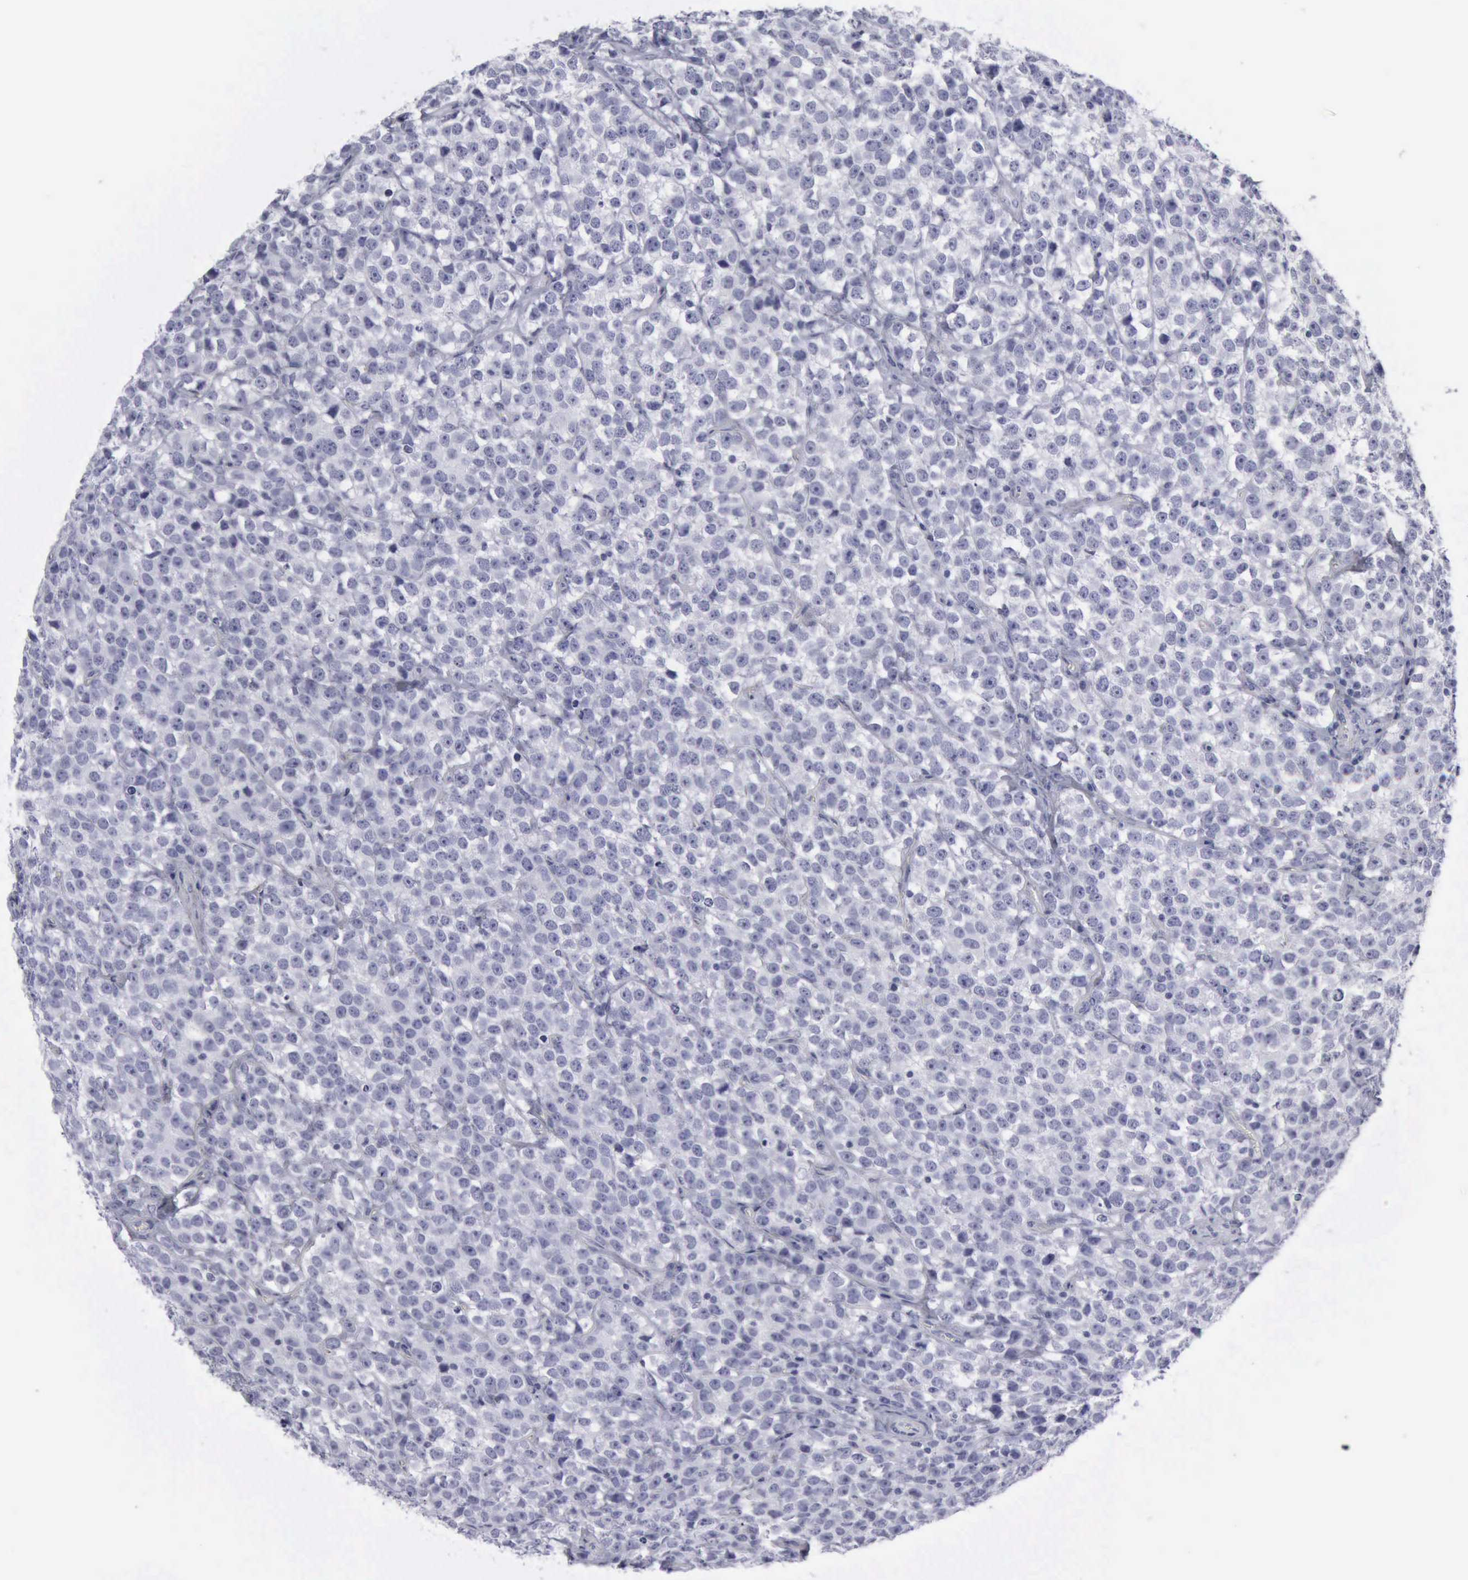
{"staining": {"intensity": "negative", "quantity": "none", "location": "none"}, "tissue": "testis cancer", "cell_type": "Tumor cells", "image_type": "cancer", "snomed": [{"axis": "morphology", "description": "Seminoma, NOS"}, {"axis": "topography", "description": "Testis"}], "caption": "Human testis cancer (seminoma) stained for a protein using IHC exhibits no positivity in tumor cells.", "gene": "KRT13", "patient": {"sex": "male", "age": 25}}